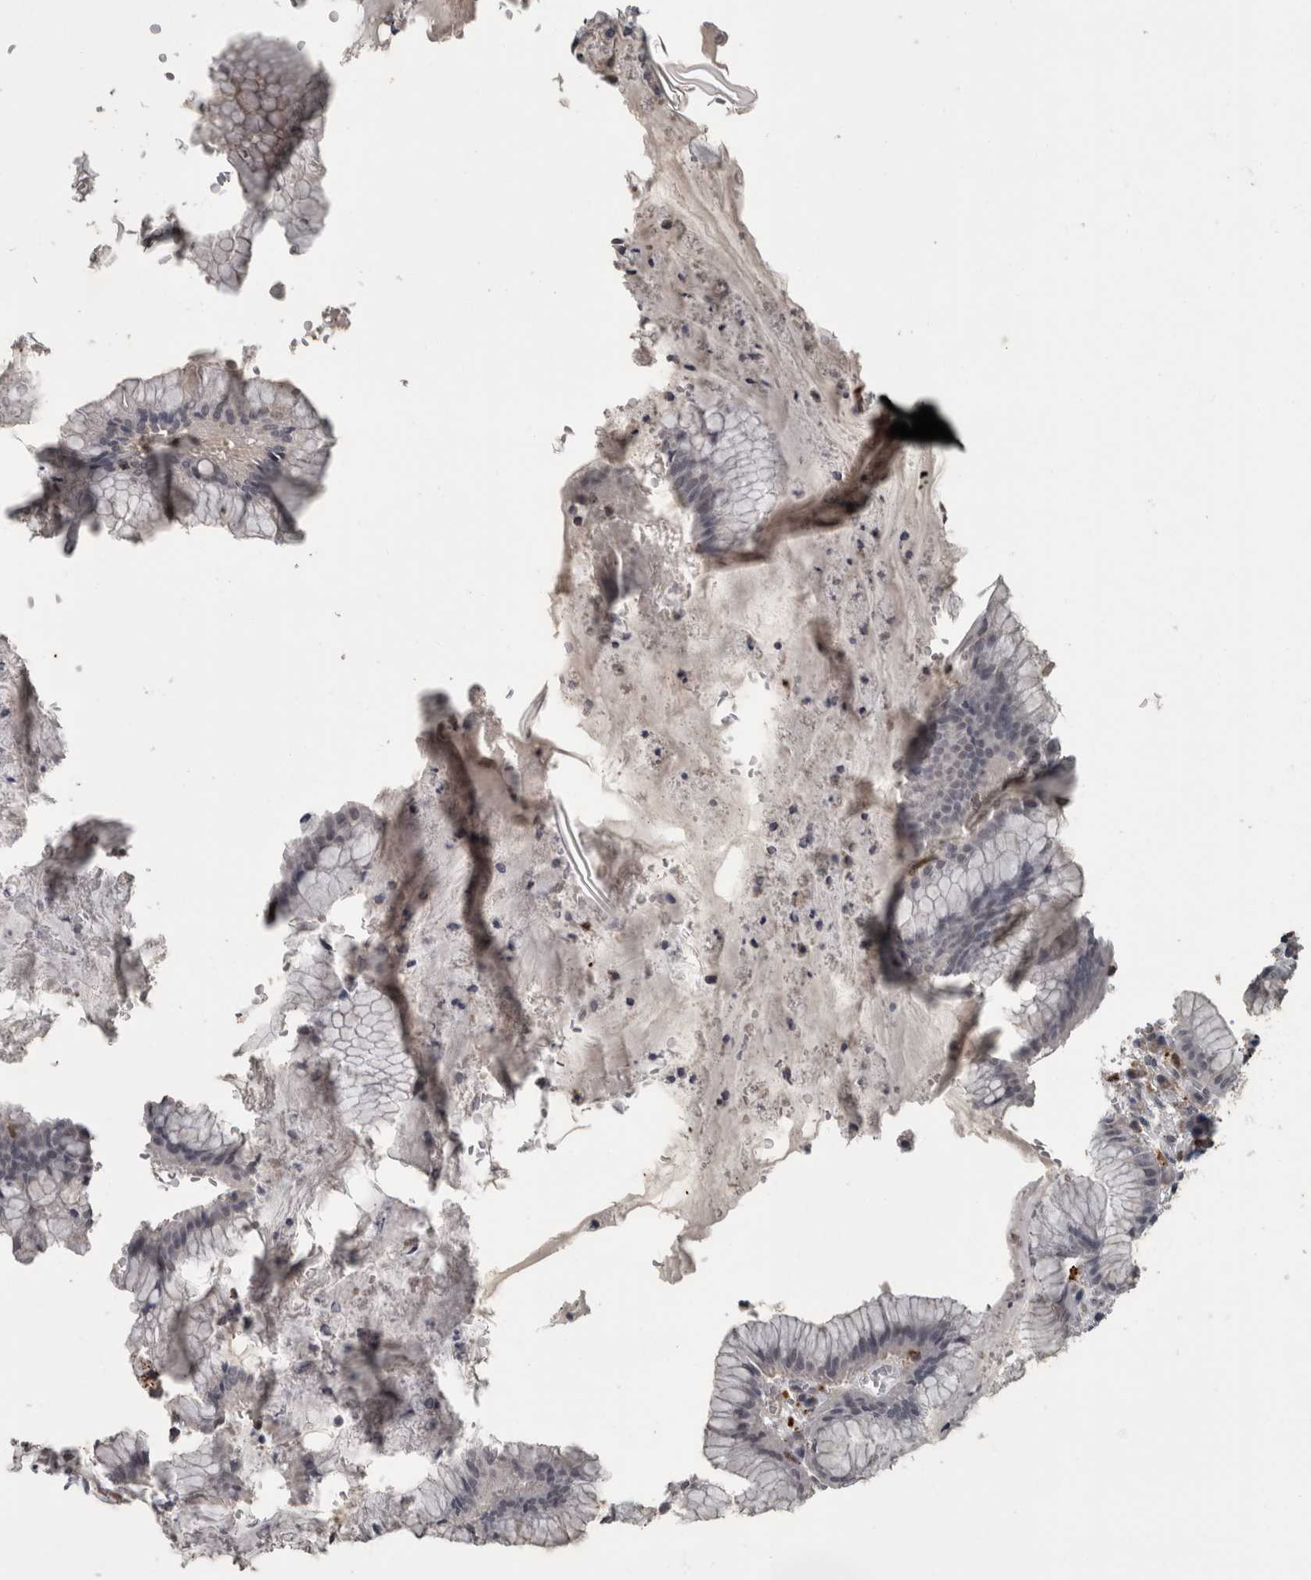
{"staining": {"intensity": "moderate", "quantity": "<25%", "location": "cytoplasmic/membranous"}, "tissue": "stomach", "cell_type": "Glandular cells", "image_type": "normal", "snomed": [{"axis": "morphology", "description": "Normal tissue, NOS"}, {"axis": "topography", "description": "Stomach"}], "caption": "DAB immunohistochemical staining of unremarkable human stomach exhibits moderate cytoplasmic/membranous protein expression in about <25% of glandular cells.", "gene": "NAAA", "patient": {"sex": "male", "age": 55}}